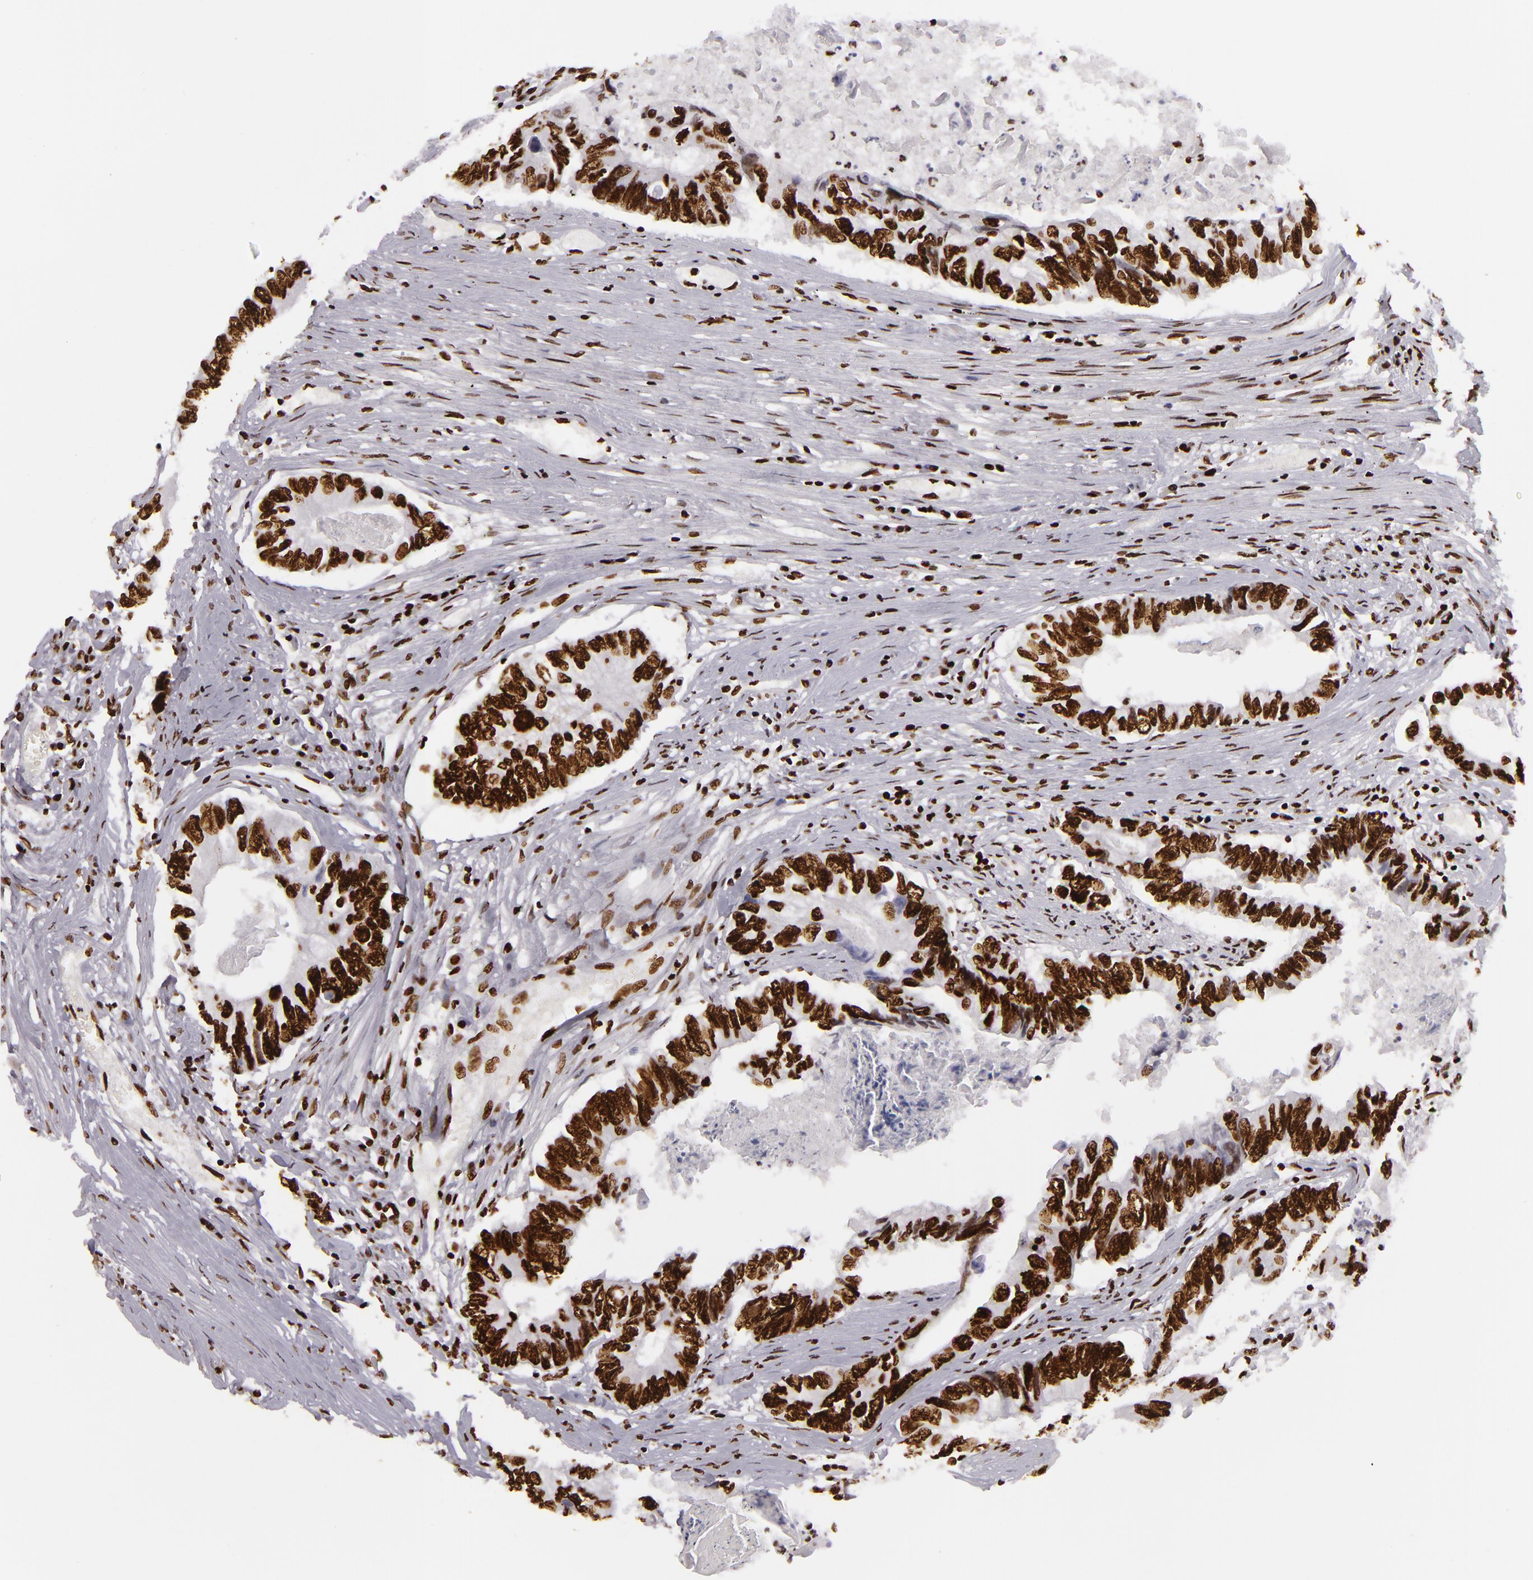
{"staining": {"intensity": "strong", "quantity": ">75%", "location": "nuclear"}, "tissue": "colorectal cancer", "cell_type": "Tumor cells", "image_type": "cancer", "snomed": [{"axis": "morphology", "description": "Adenocarcinoma, NOS"}, {"axis": "topography", "description": "Rectum"}], "caption": "Tumor cells show strong nuclear positivity in approximately >75% of cells in colorectal cancer.", "gene": "SAFB", "patient": {"sex": "female", "age": 82}}